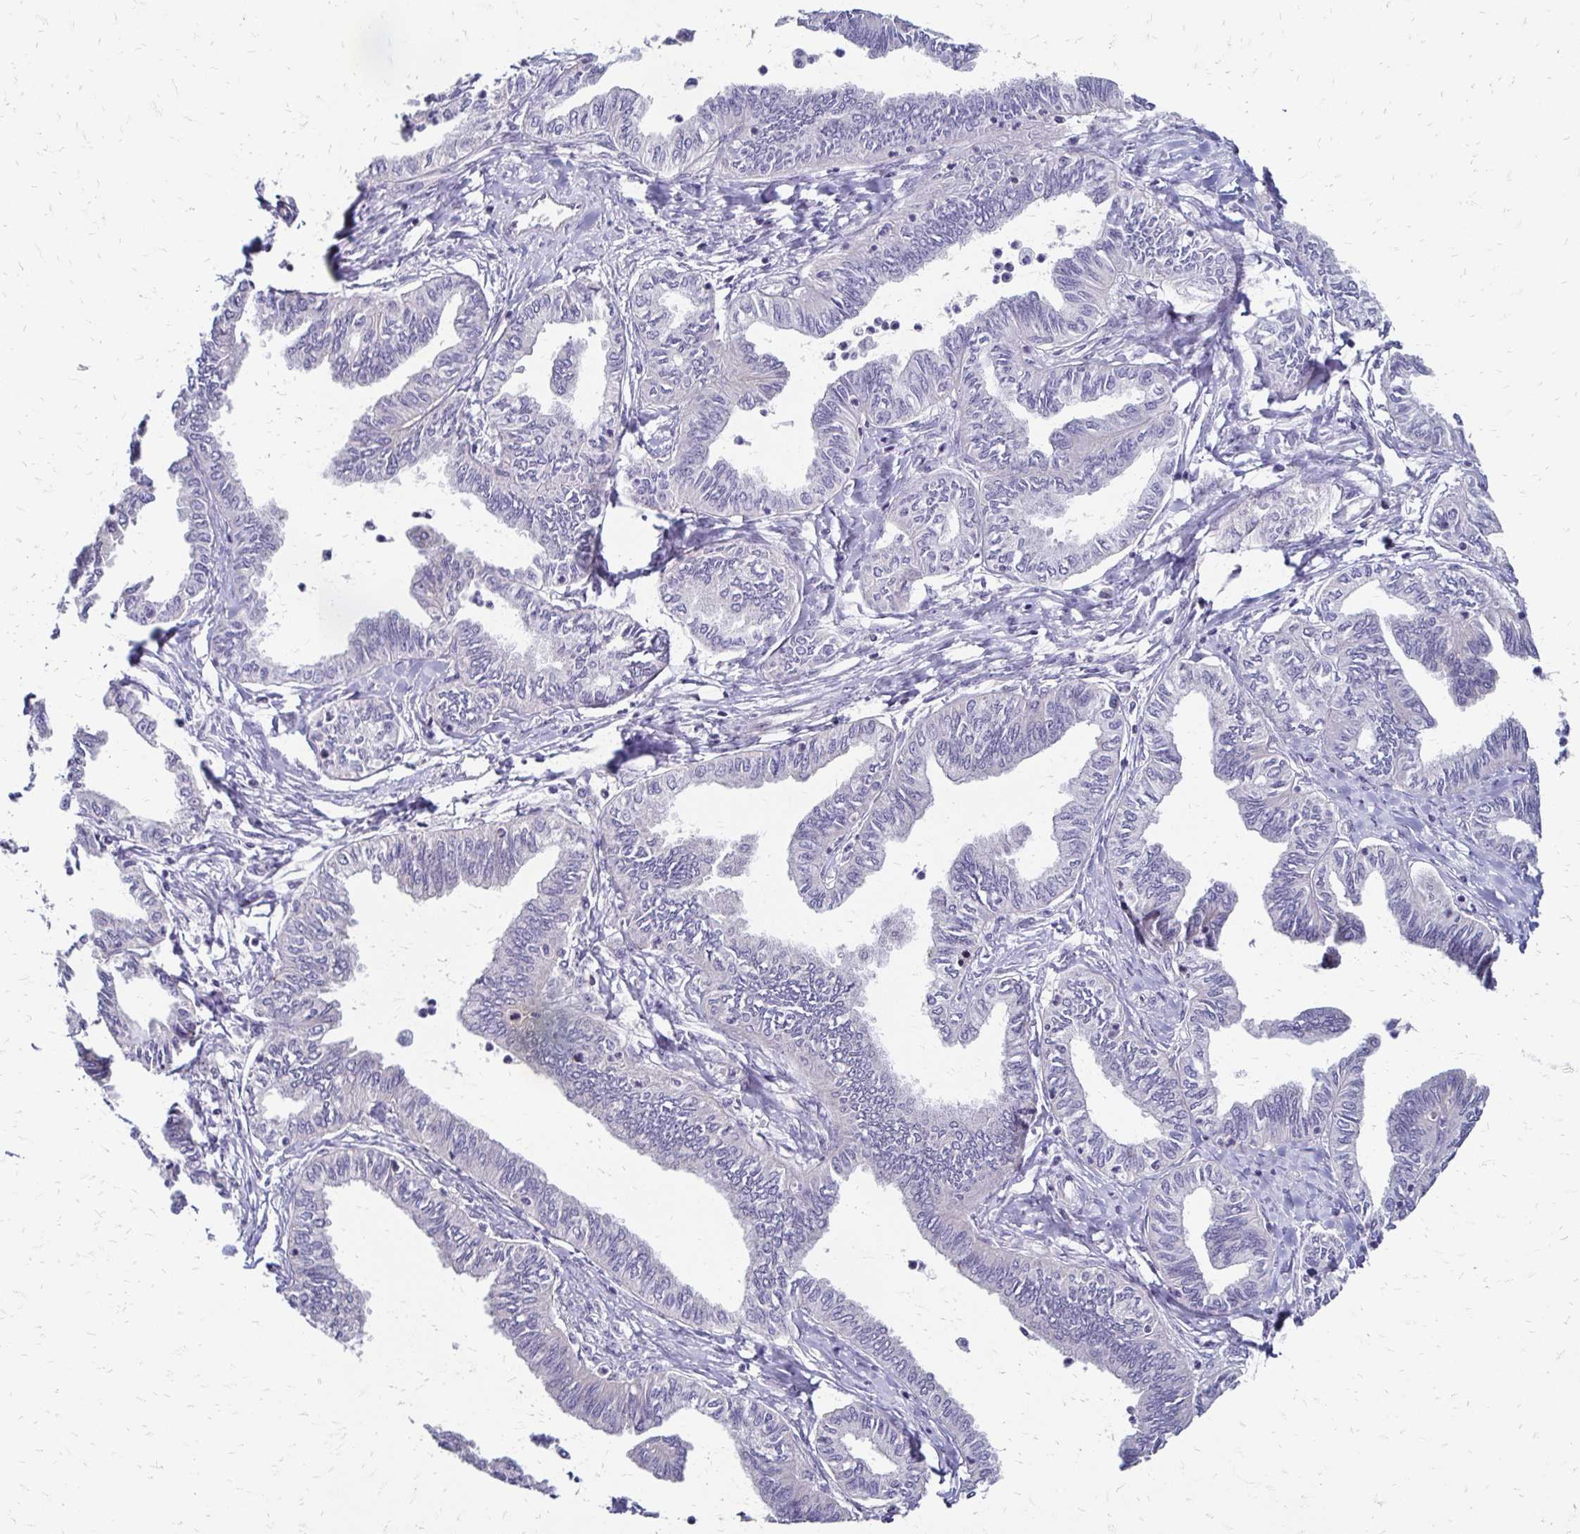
{"staining": {"intensity": "negative", "quantity": "none", "location": "none"}, "tissue": "ovarian cancer", "cell_type": "Tumor cells", "image_type": "cancer", "snomed": [{"axis": "morphology", "description": "Carcinoma, endometroid"}, {"axis": "topography", "description": "Ovary"}], "caption": "Ovarian cancer (endometroid carcinoma) was stained to show a protein in brown. There is no significant expression in tumor cells.", "gene": "CBX7", "patient": {"sex": "female", "age": 70}}